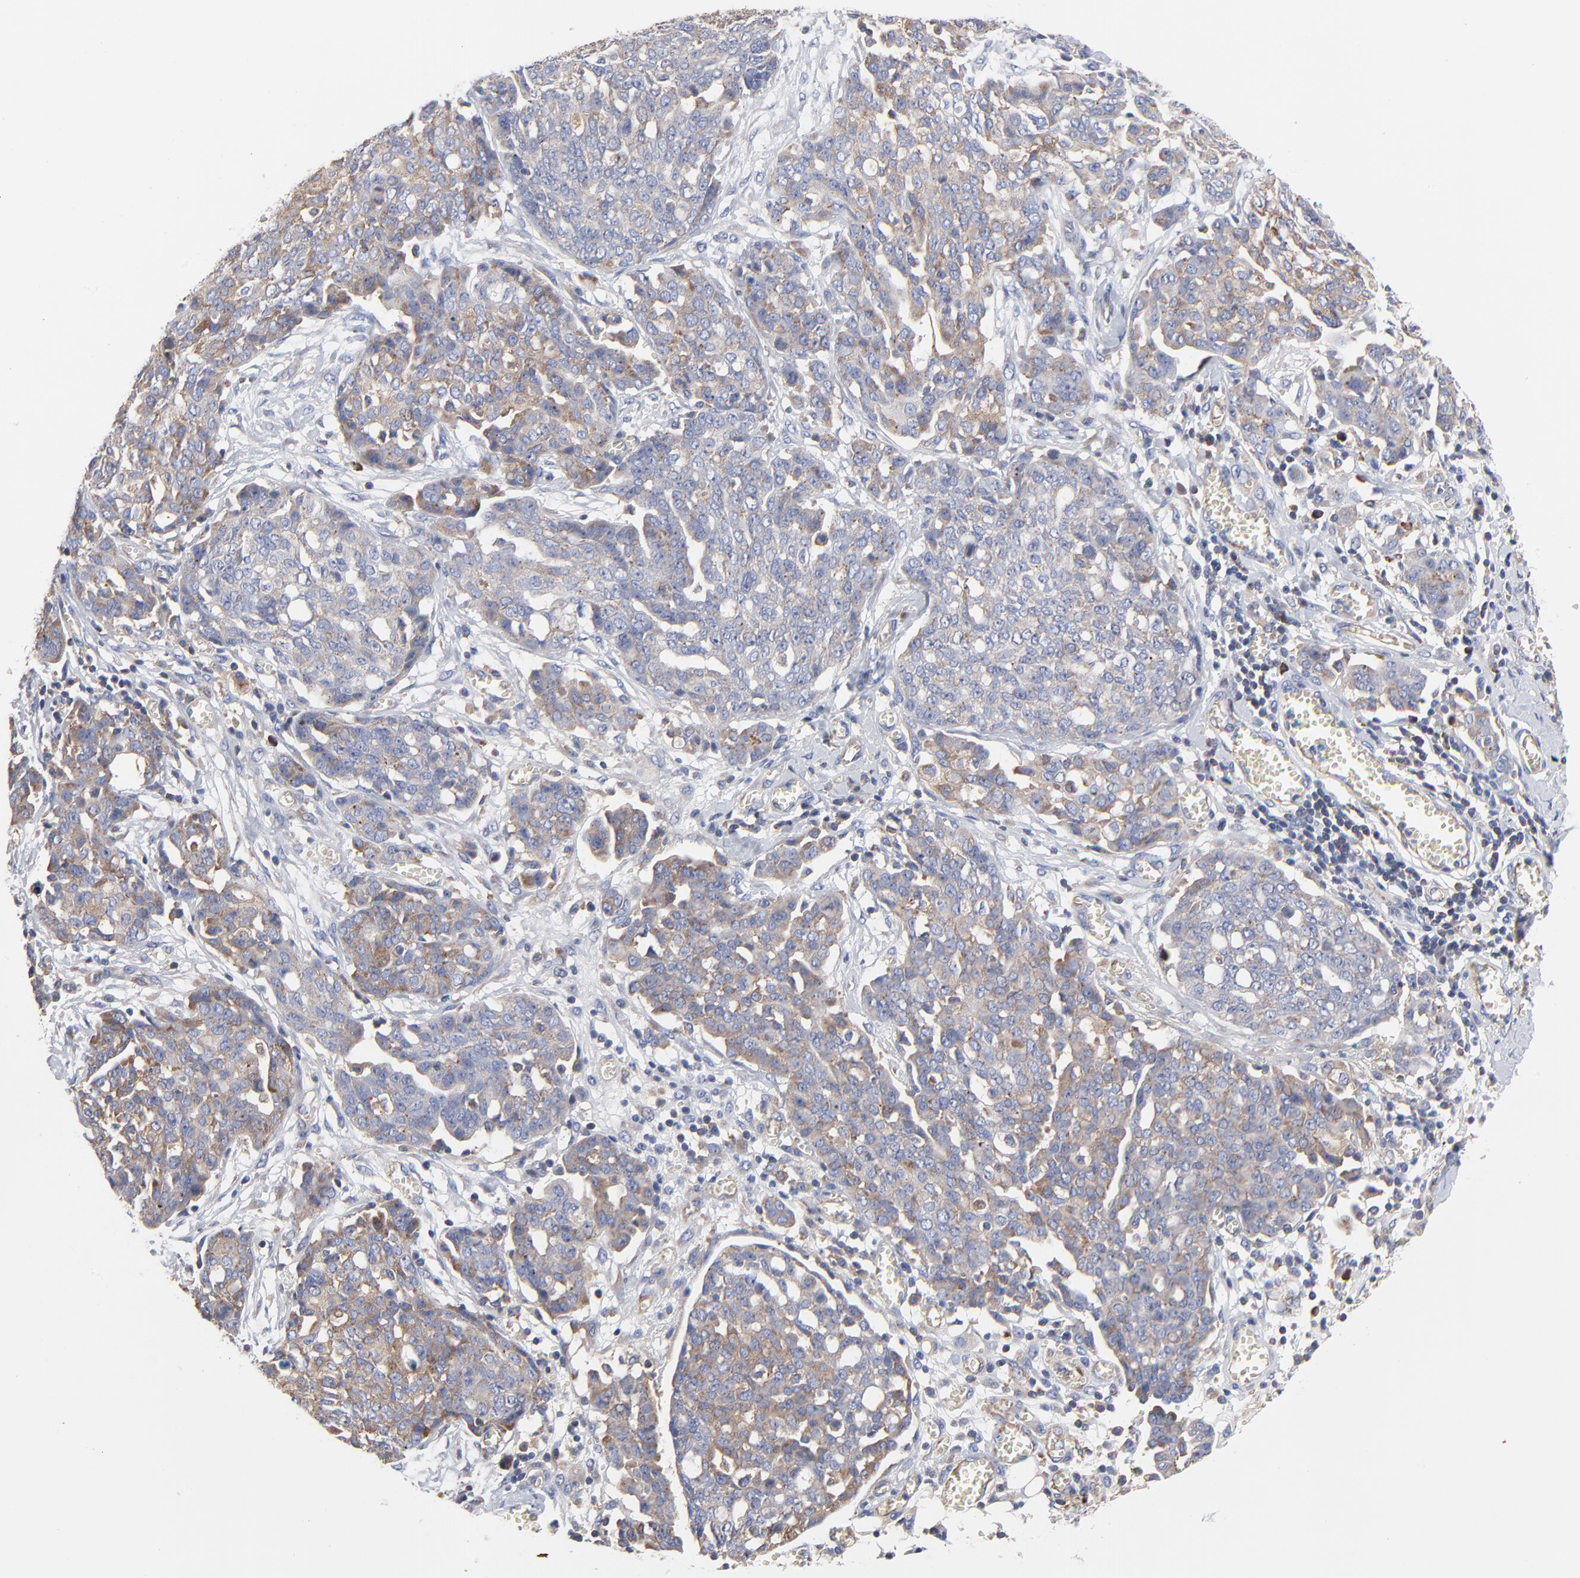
{"staining": {"intensity": "moderate", "quantity": ">75%", "location": "cytoplasmic/membranous"}, "tissue": "ovarian cancer", "cell_type": "Tumor cells", "image_type": "cancer", "snomed": [{"axis": "morphology", "description": "Cystadenocarcinoma, serous, NOS"}, {"axis": "topography", "description": "Soft tissue"}, {"axis": "topography", "description": "Ovary"}], "caption": "Tumor cells exhibit medium levels of moderate cytoplasmic/membranous expression in about >75% of cells in serous cystadenocarcinoma (ovarian).", "gene": "CD2AP", "patient": {"sex": "female", "age": 57}}